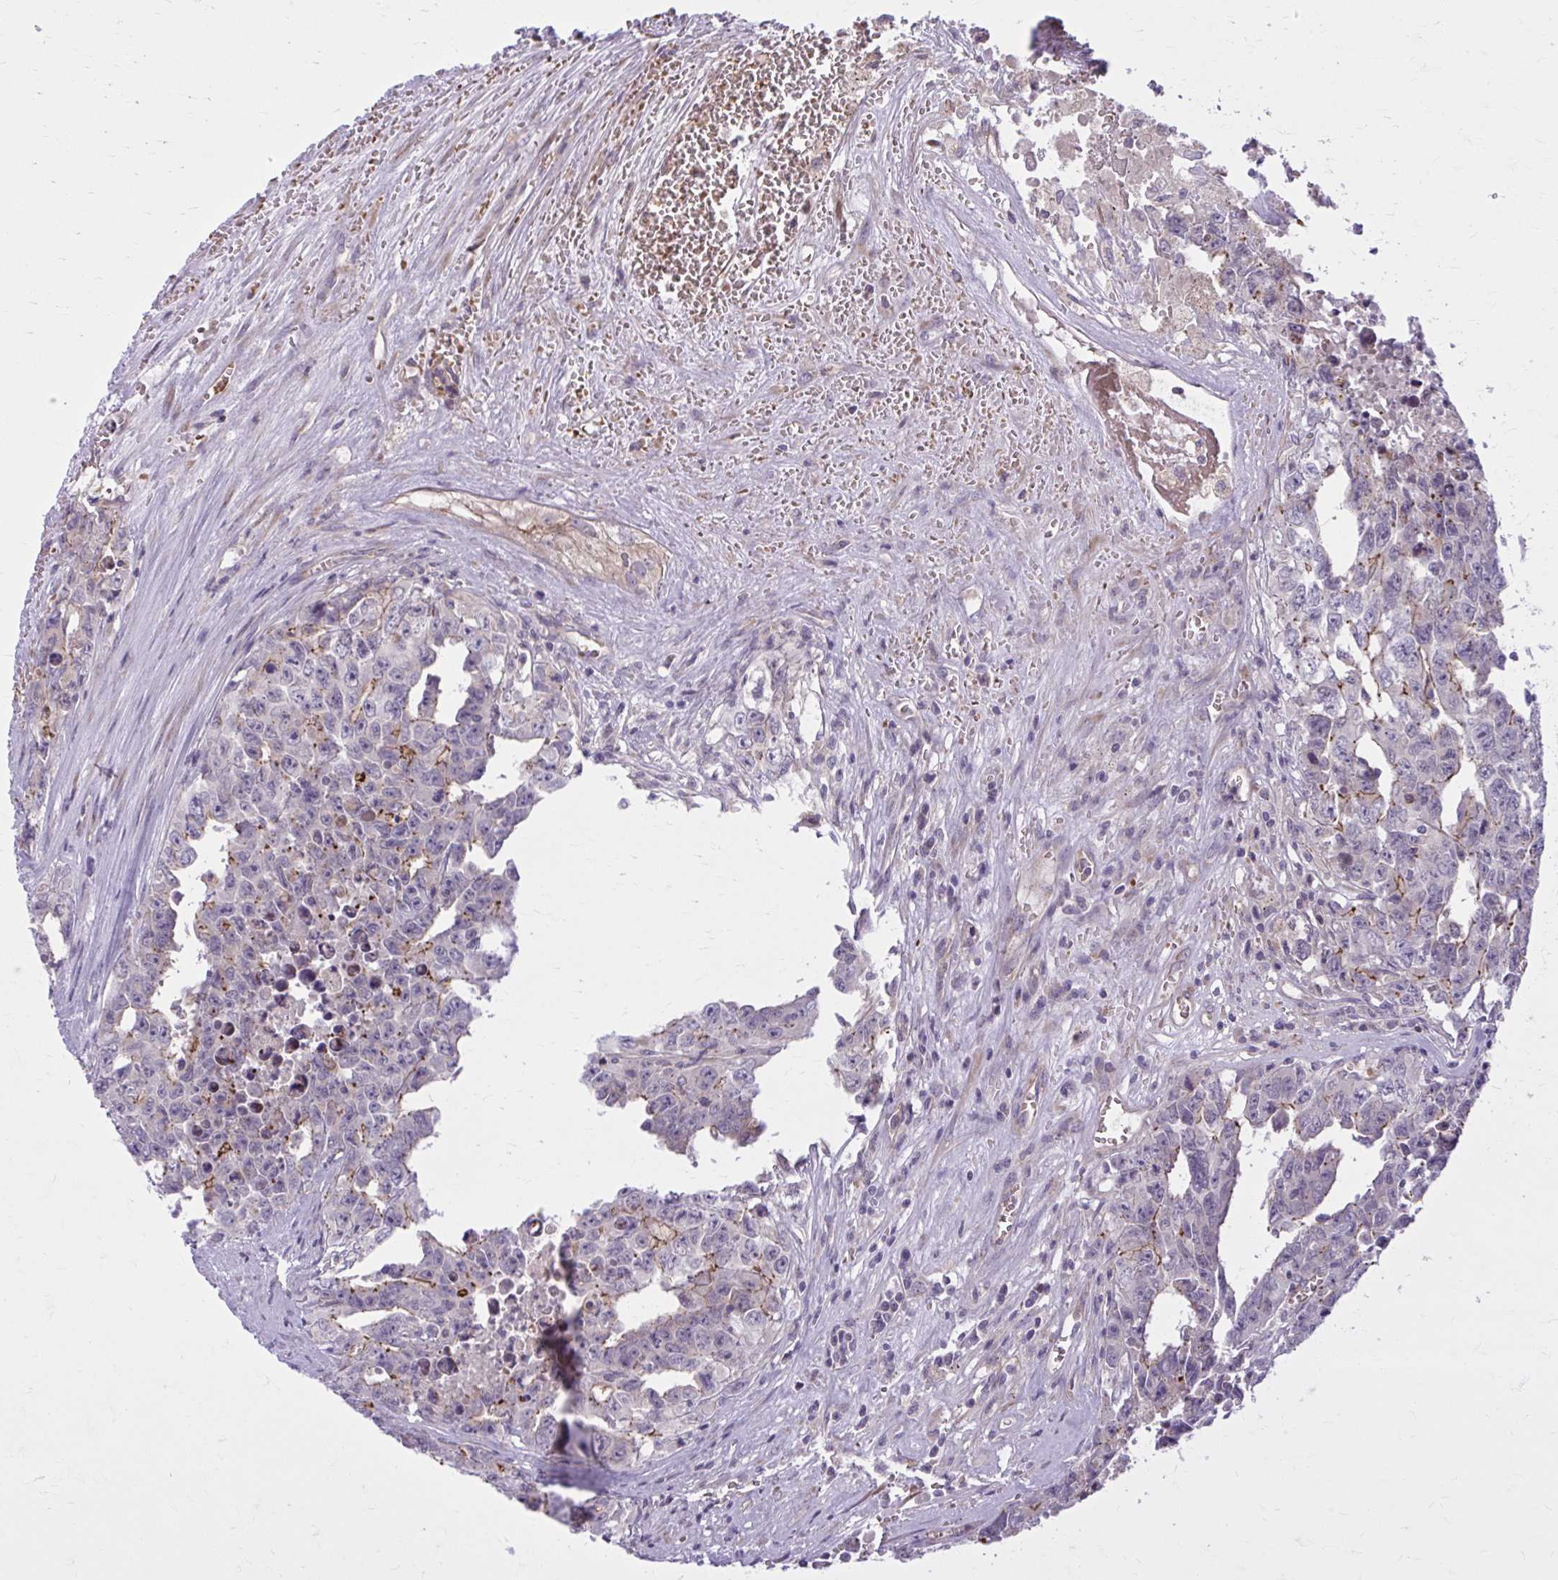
{"staining": {"intensity": "moderate", "quantity": "<25%", "location": "cytoplasmic/membranous"}, "tissue": "testis cancer", "cell_type": "Tumor cells", "image_type": "cancer", "snomed": [{"axis": "morphology", "description": "Carcinoma, Embryonal, NOS"}, {"axis": "topography", "description": "Testis"}], "caption": "Immunohistochemical staining of human testis embryonal carcinoma displays low levels of moderate cytoplasmic/membranous positivity in approximately <25% of tumor cells.", "gene": "SNF8", "patient": {"sex": "male", "age": 24}}